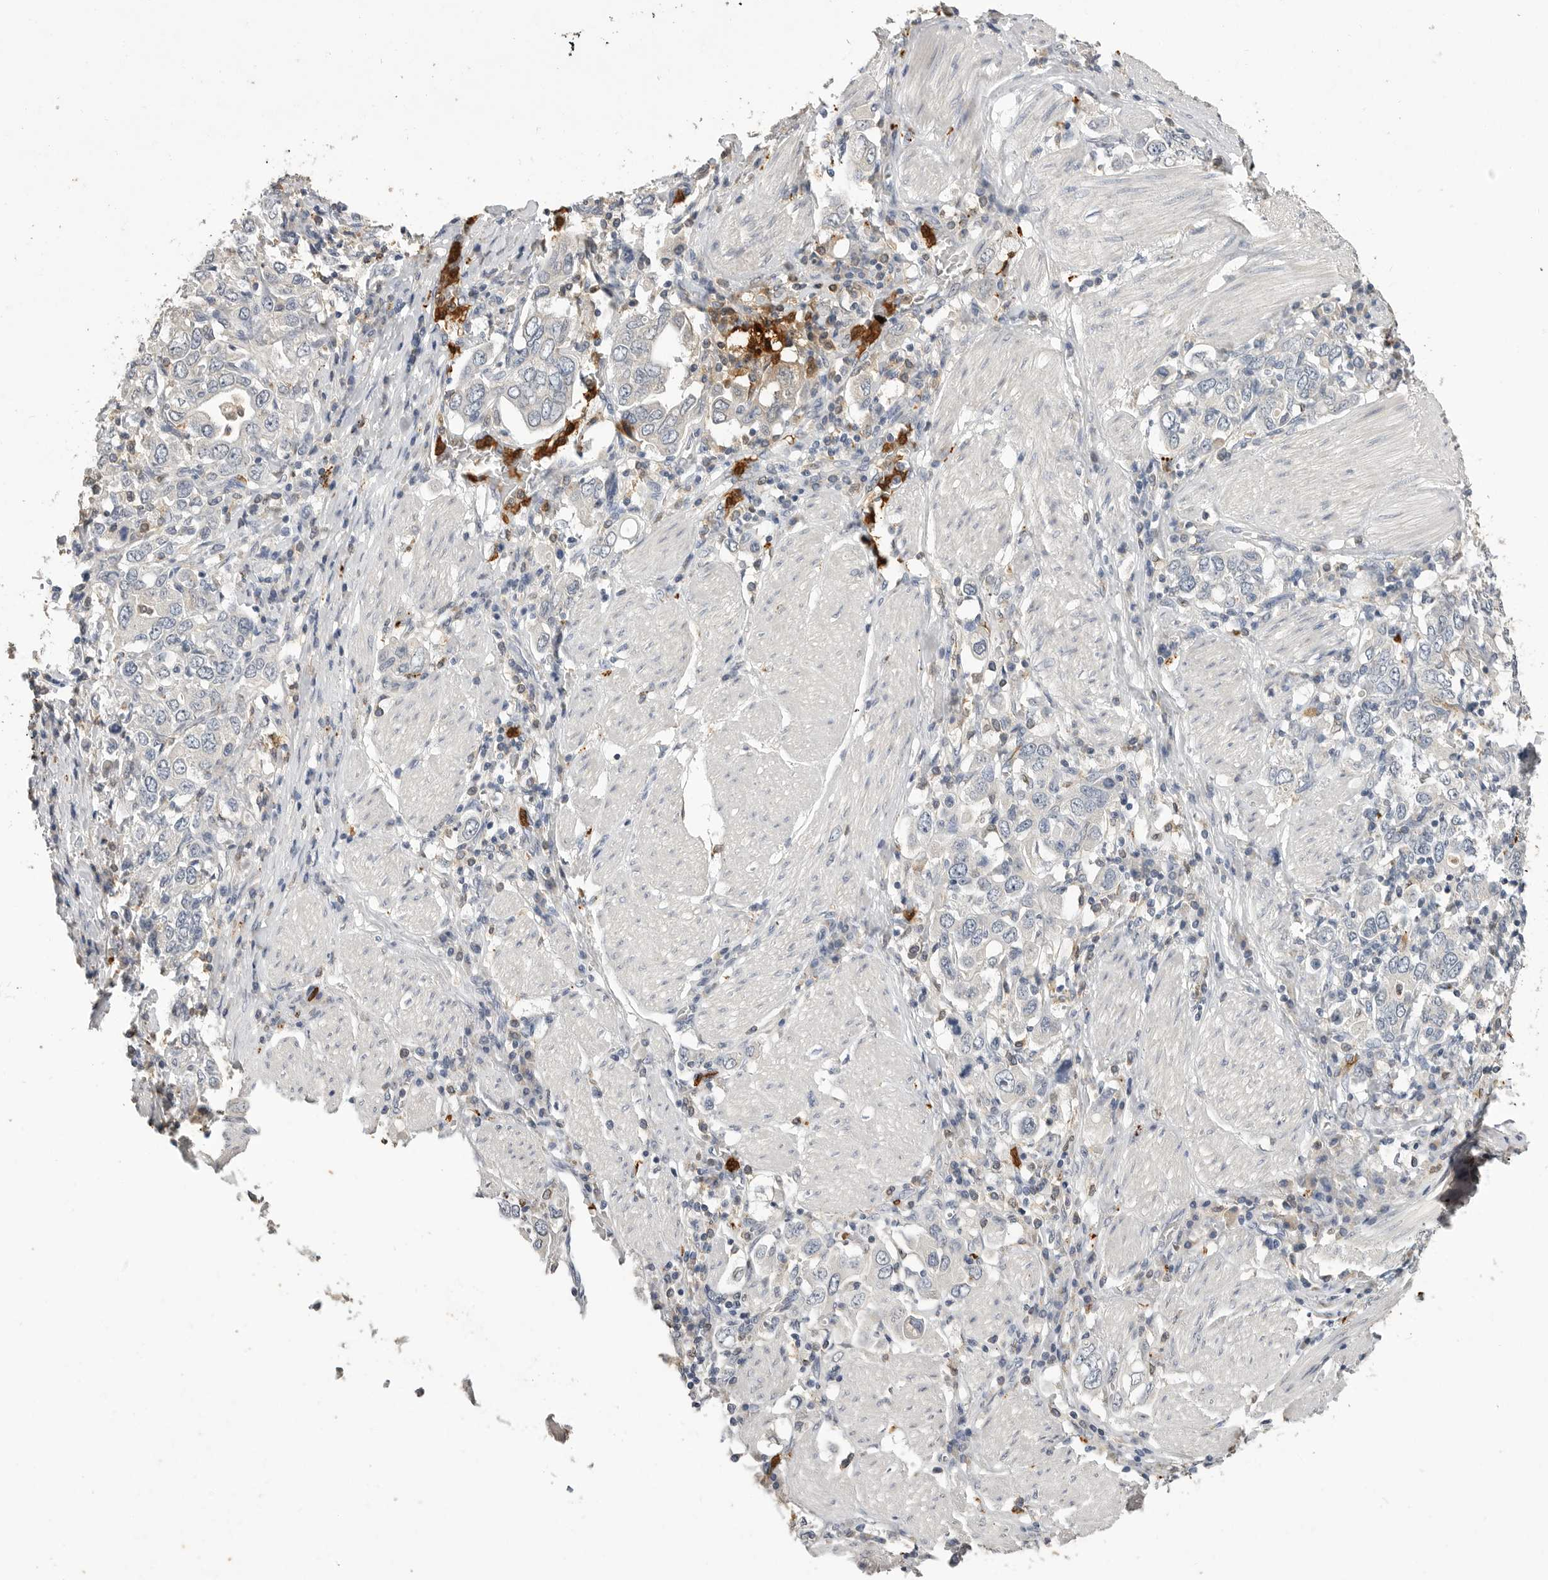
{"staining": {"intensity": "negative", "quantity": "none", "location": "none"}, "tissue": "stomach cancer", "cell_type": "Tumor cells", "image_type": "cancer", "snomed": [{"axis": "morphology", "description": "Adenocarcinoma, NOS"}, {"axis": "topography", "description": "Stomach, upper"}], "caption": "DAB immunohistochemical staining of adenocarcinoma (stomach) exhibits no significant positivity in tumor cells. (Stains: DAB (3,3'-diaminobenzidine) immunohistochemistry with hematoxylin counter stain, Microscopy: brightfield microscopy at high magnification).", "gene": "LTBR", "patient": {"sex": "male", "age": 62}}